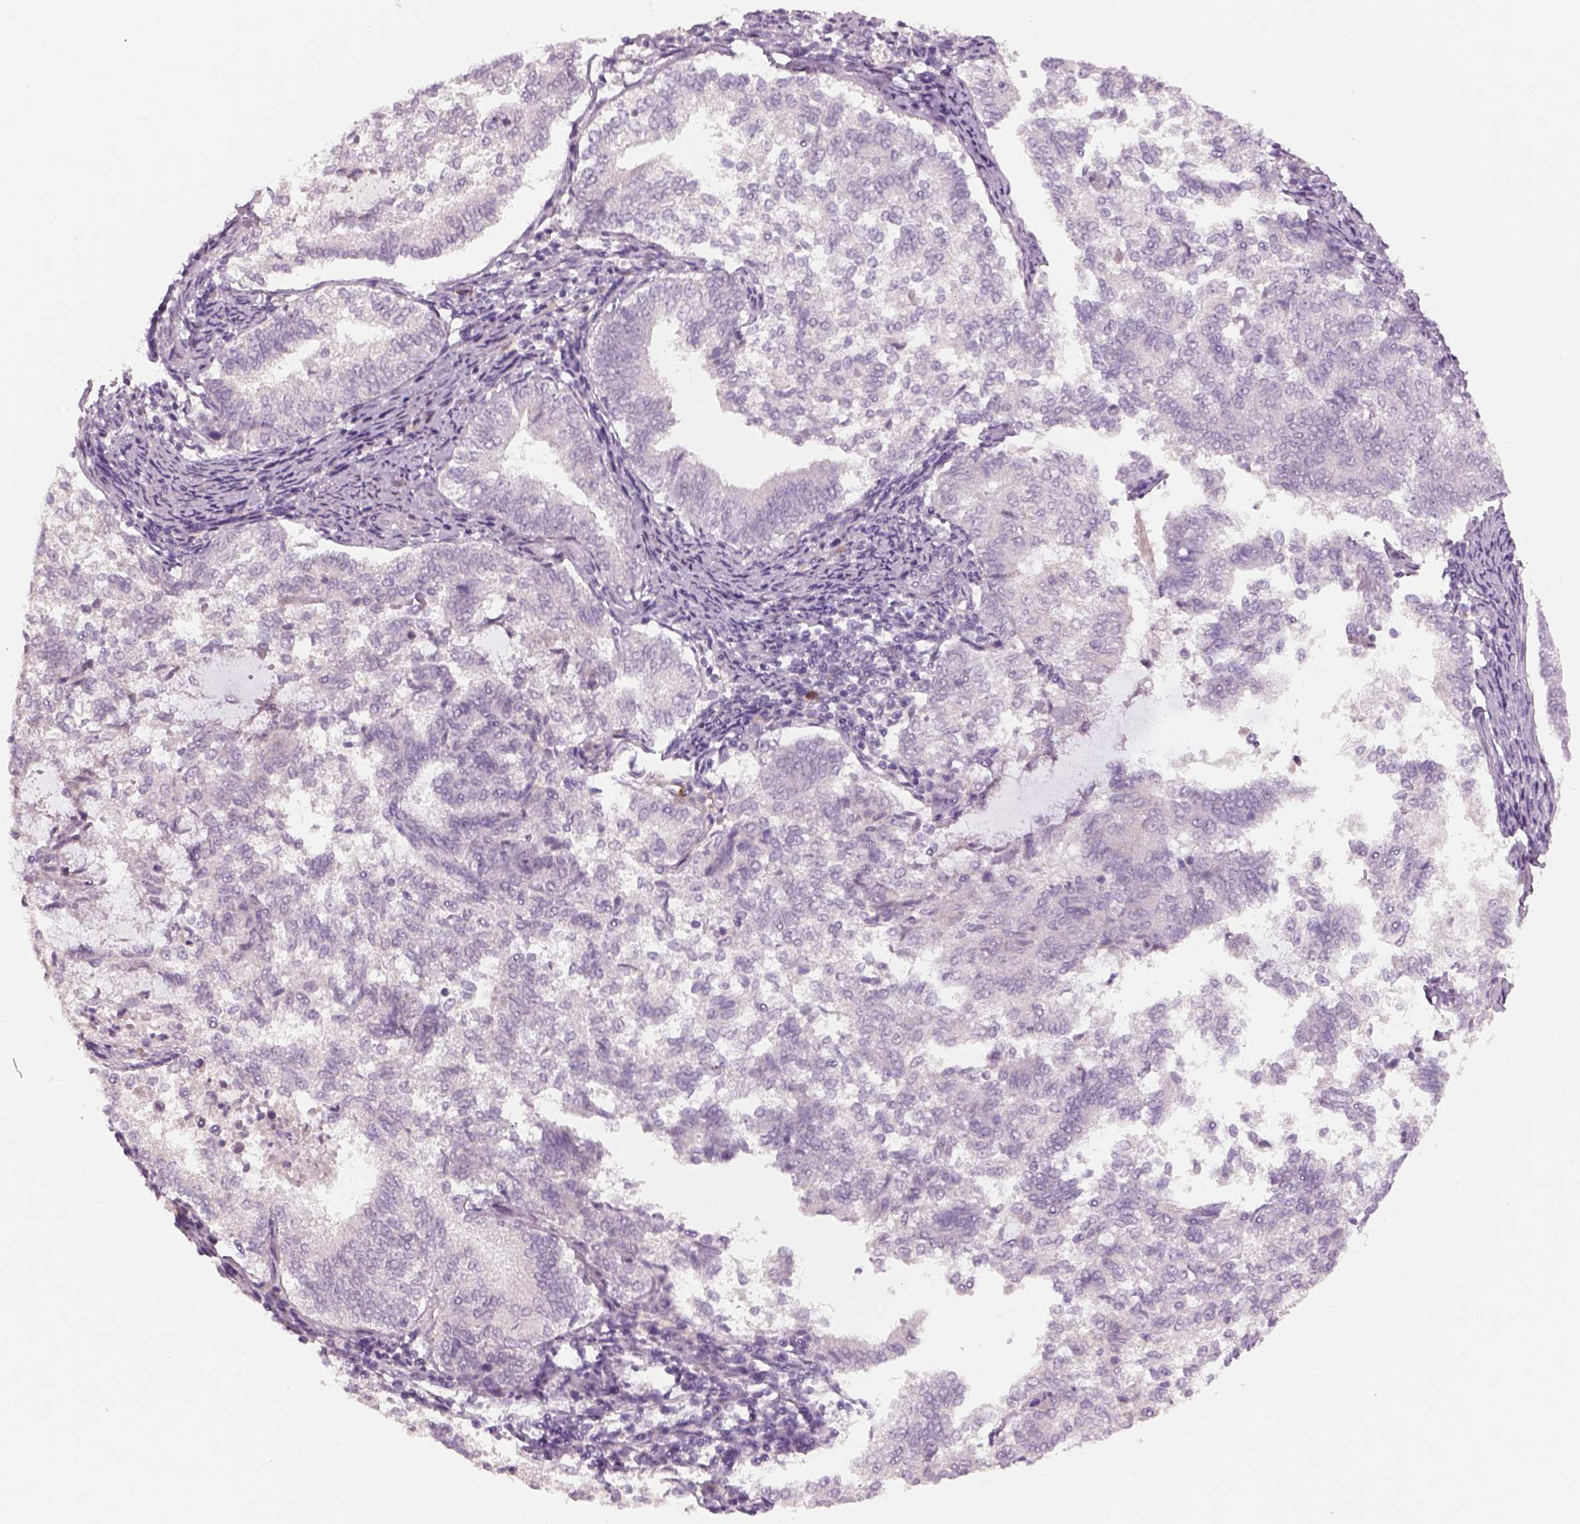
{"staining": {"intensity": "negative", "quantity": "none", "location": "none"}, "tissue": "endometrial cancer", "cell_type": "Tumor cells", "image_type": "cancer", "snomed": [{"axis": "morphology", "description": "Adenocarcinoma, NOS"}, {"axis": "topography", "description": "Endometrium"}], "caption": "High magnification brightfield microscopy of endometrial cancer stained with DAB (3,3'-diaminobenzidine) (brown) and counterstained with hematoxylin (blue): tumor cells show no significant positivity.", "gene": "PENK", "patient": {"sex": "female", "age": 65}}